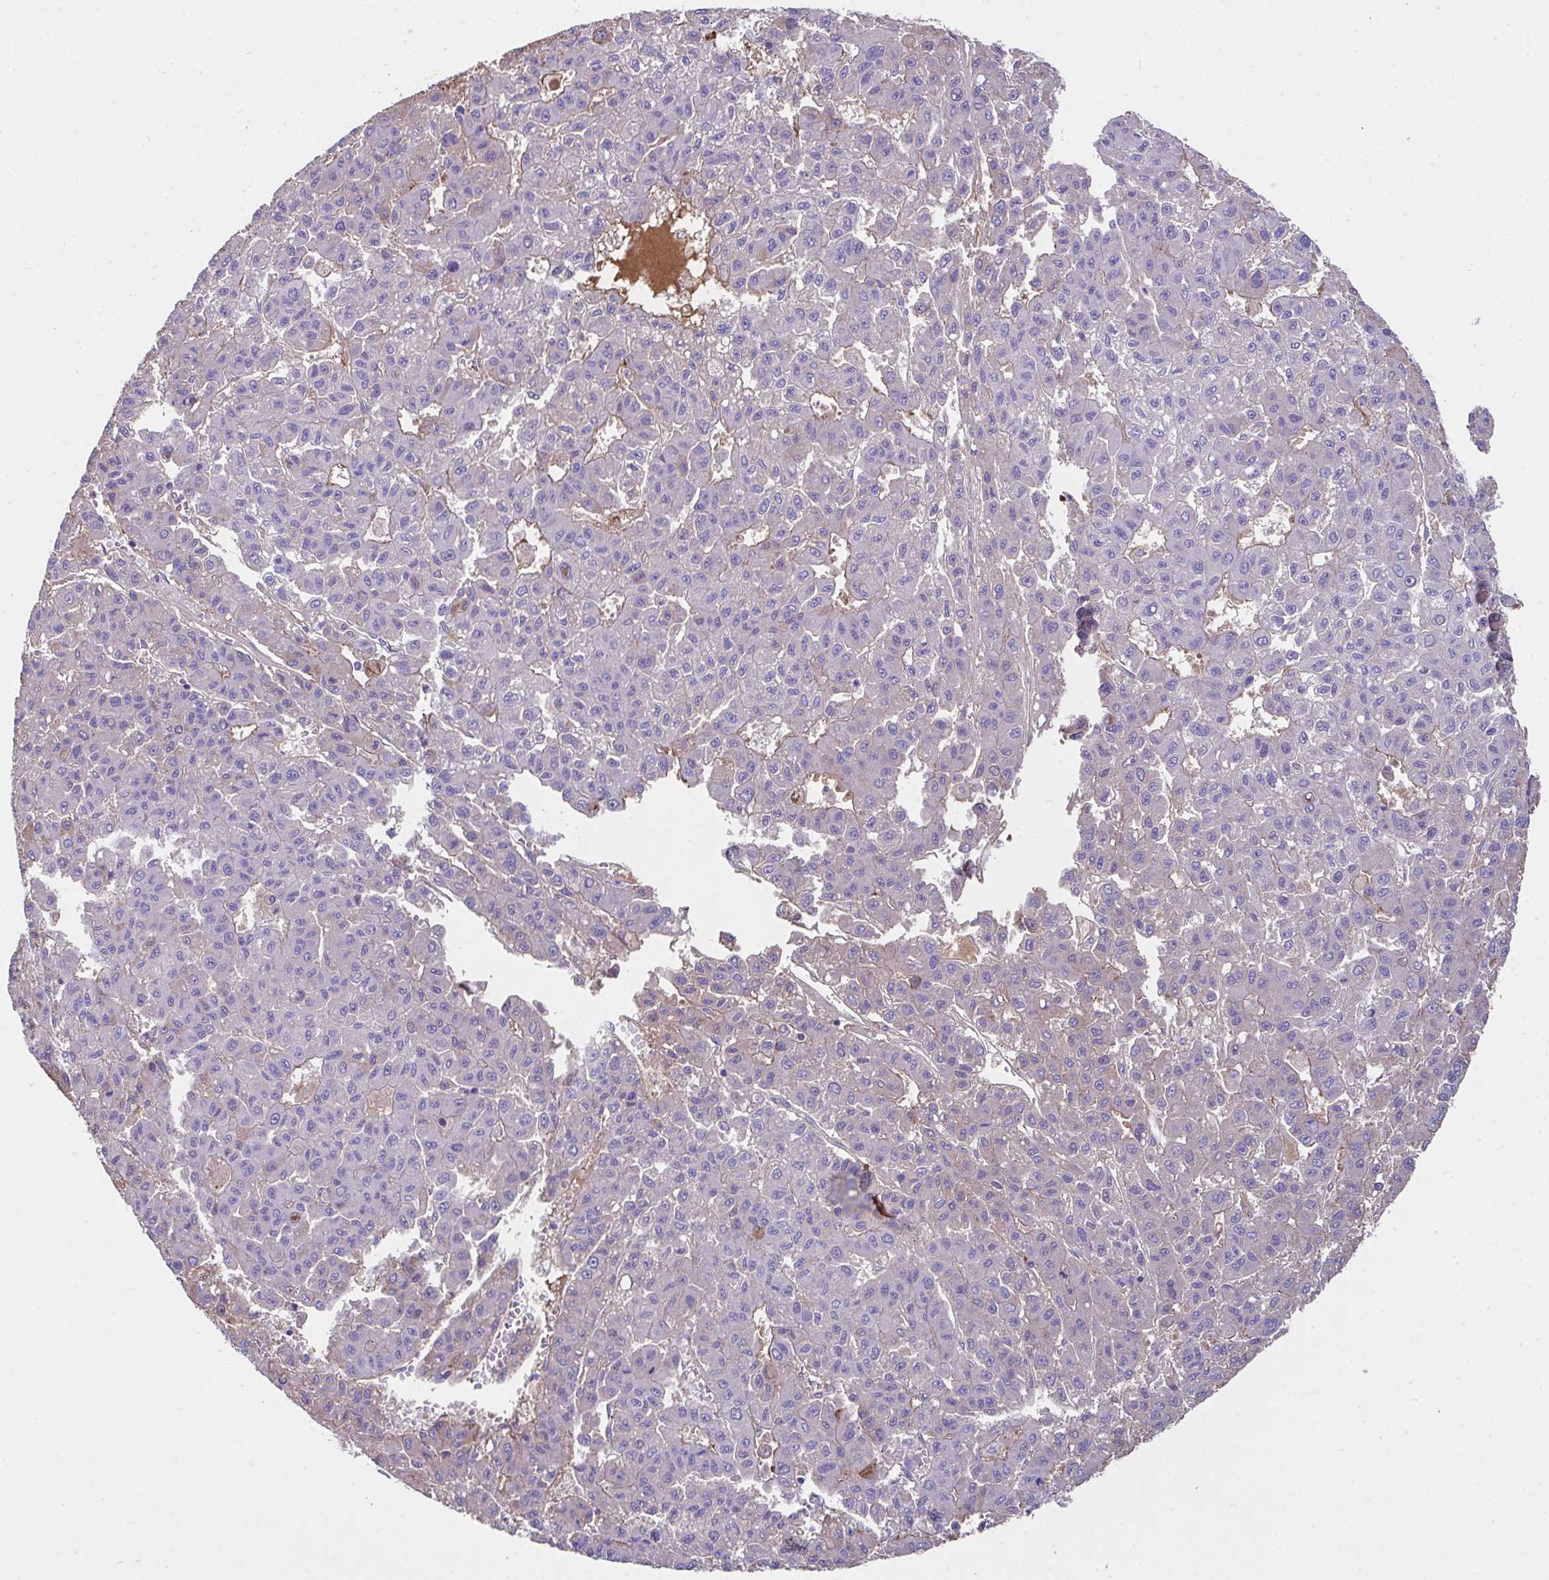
{"staining": {"intensity": "moderate", "quantity": "<25%", "location": "cytoplasmic/membranous"}, "tissue": "liver cancer", "cell_type": "Tumor cells", "image_type": "cancer", "snomed": [{"axis": "morphology", "description": "Carcinoma, Hepatocellular, NOS"}, {"axis": "topography", "description": "Liver"}], "caption": "Immunohistochemistry (IHC) image of neoplastic tissue: human liver cancer (hepatocellular carcinoma) stained using immunohistochemistry (IHC) exhibits low levels of moderate protein expression localized specifically in the cytoplasmic/membranous of tumor cells, appearing as a cytoplasmic/membranous brown color.", "gene": "ZNF813", "patient": {"sex": "male", "age": 70}}